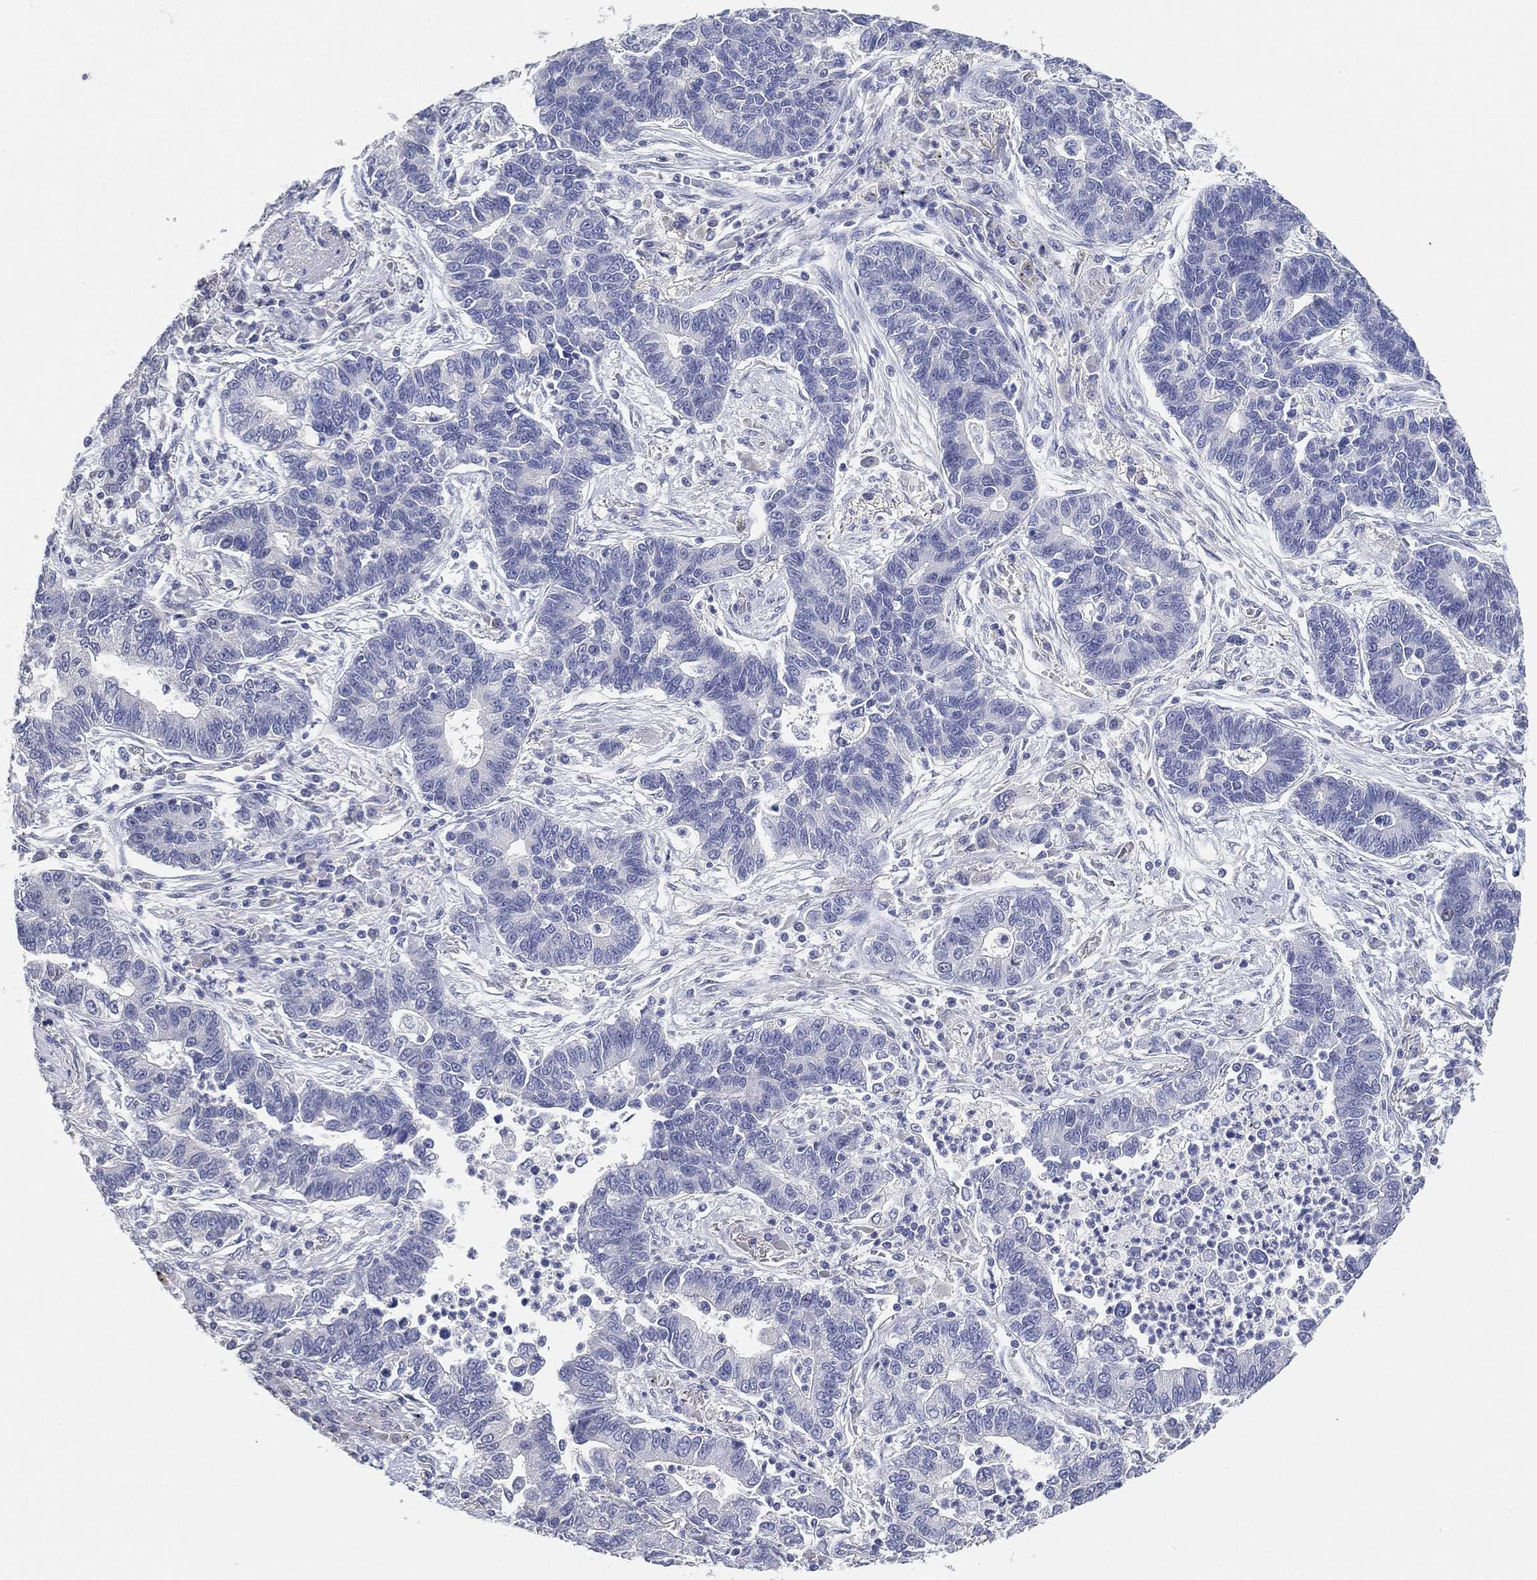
{"staining": {"intensity": "negative", "quantity": "none", "location": "none"}, "tissue": "lung cancer", "cell_type": "Tumor cells", "image_type": "cancer", "snomed": [{"axis": "morphology", "description": "Adenocarcinoma, NOS"}, {"axis": "topography", "description": "Lung"}], "caption": "This micrograph is of lung cancer stained with immunohistochemistry (IHC) to label a protein in brown with the nuclei are counter-stained blue. There is no positivity in tumor cells.", "gene": "FAM187B", "patient": {"sex": "female", "age": 57}}